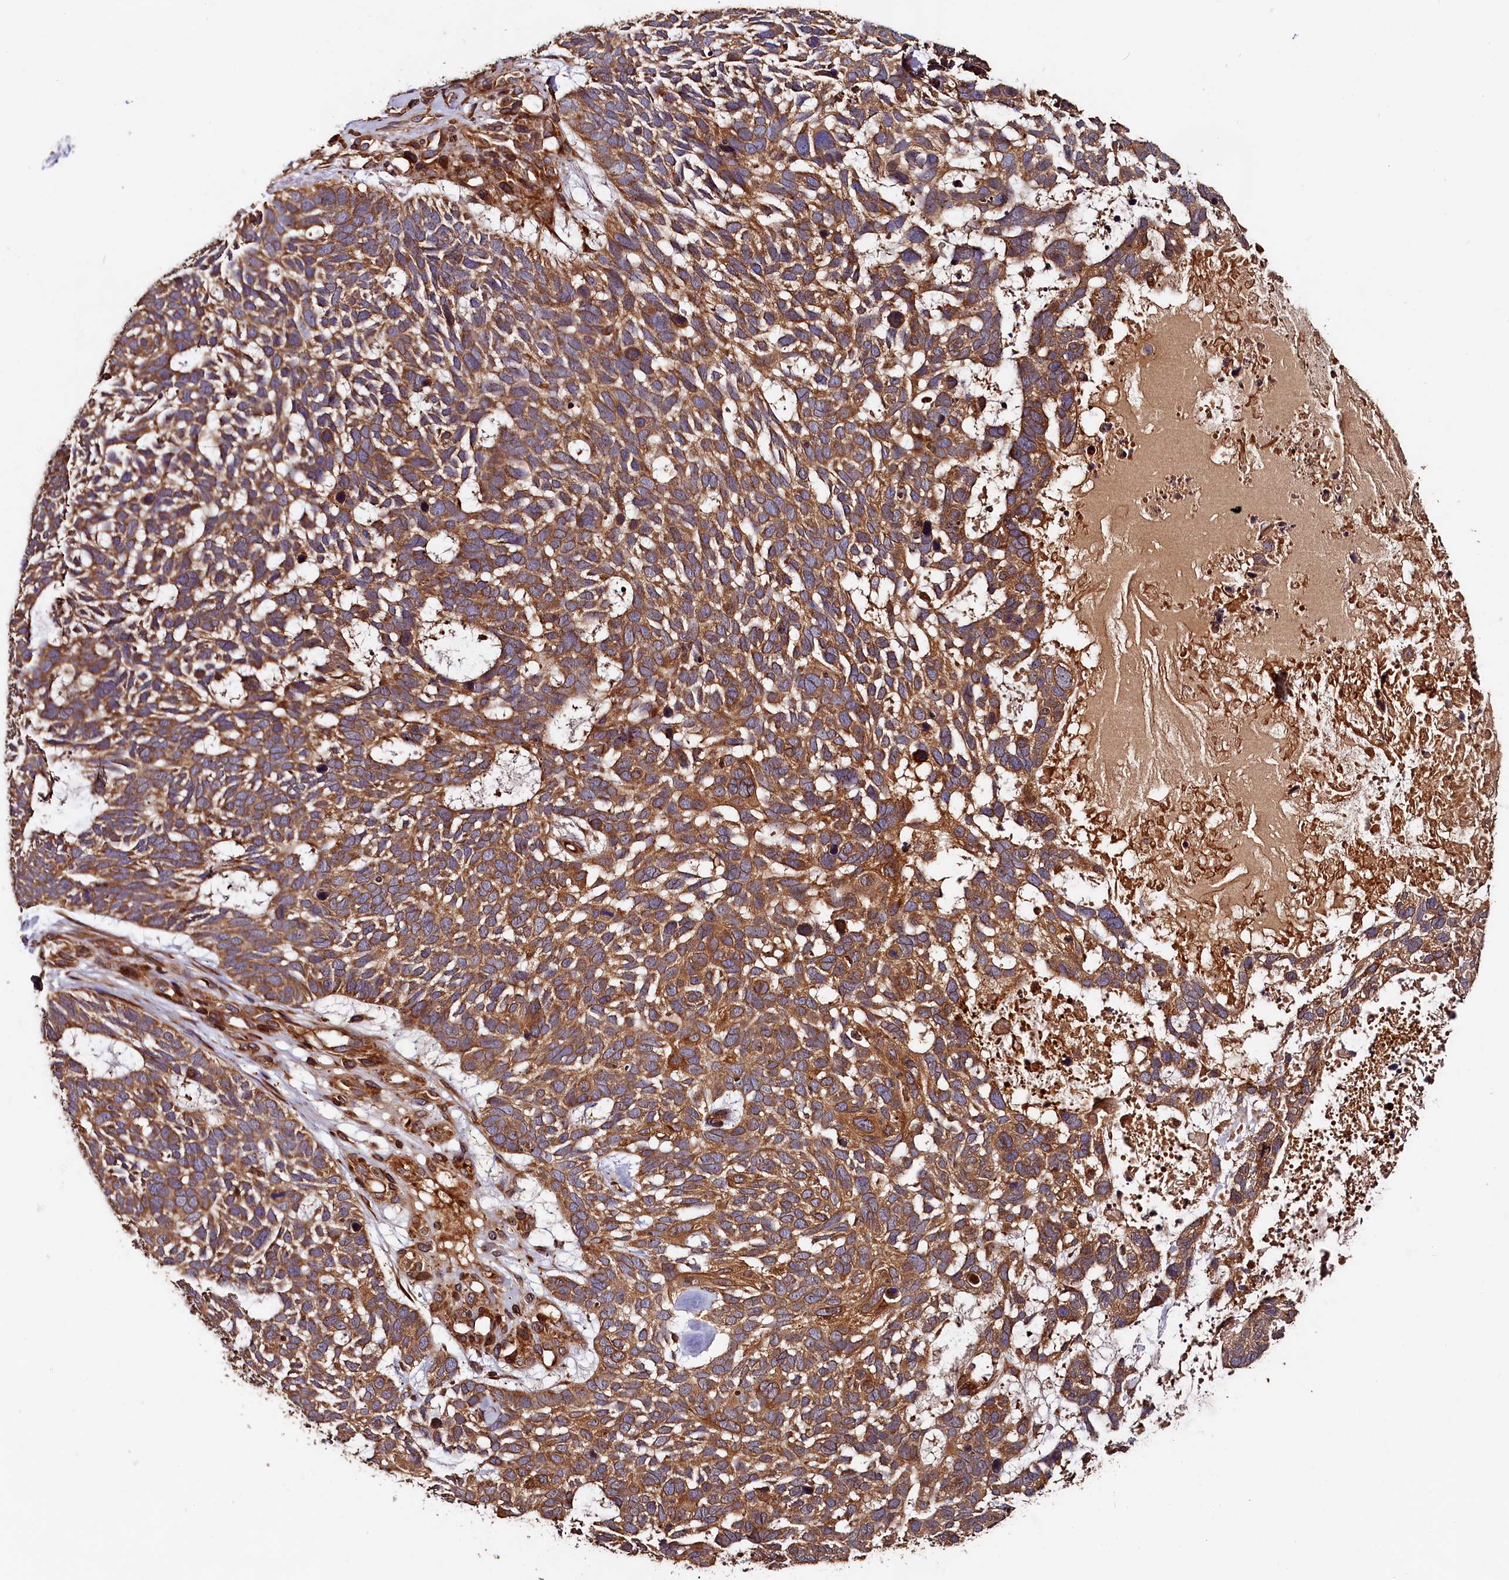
{"staining": {"intensity": "moderate", "quantity": ">75%", "location": "cytoplasmic/membranous"}, "tissue": "skin cancer", "cell_type": "Tumor cells", "image_type": "cancer", "snomed": [{"axis": "morphology", "description": "Basal cell carcinoma"}, {"axis": "topography", "description": "Skin"}], "caption": "Skin cancer was stained to show a protein in brown. There is medium levels of moderate cytoplasmic/membranous expression in approximately >75% of tumor cells. (Stains: DAB in brown, nuclei in blue, Microscopy: brightfield microscopy at high magnification).", "gene": "HMOX2", "patient": {"sex": "male", "age": 88}}